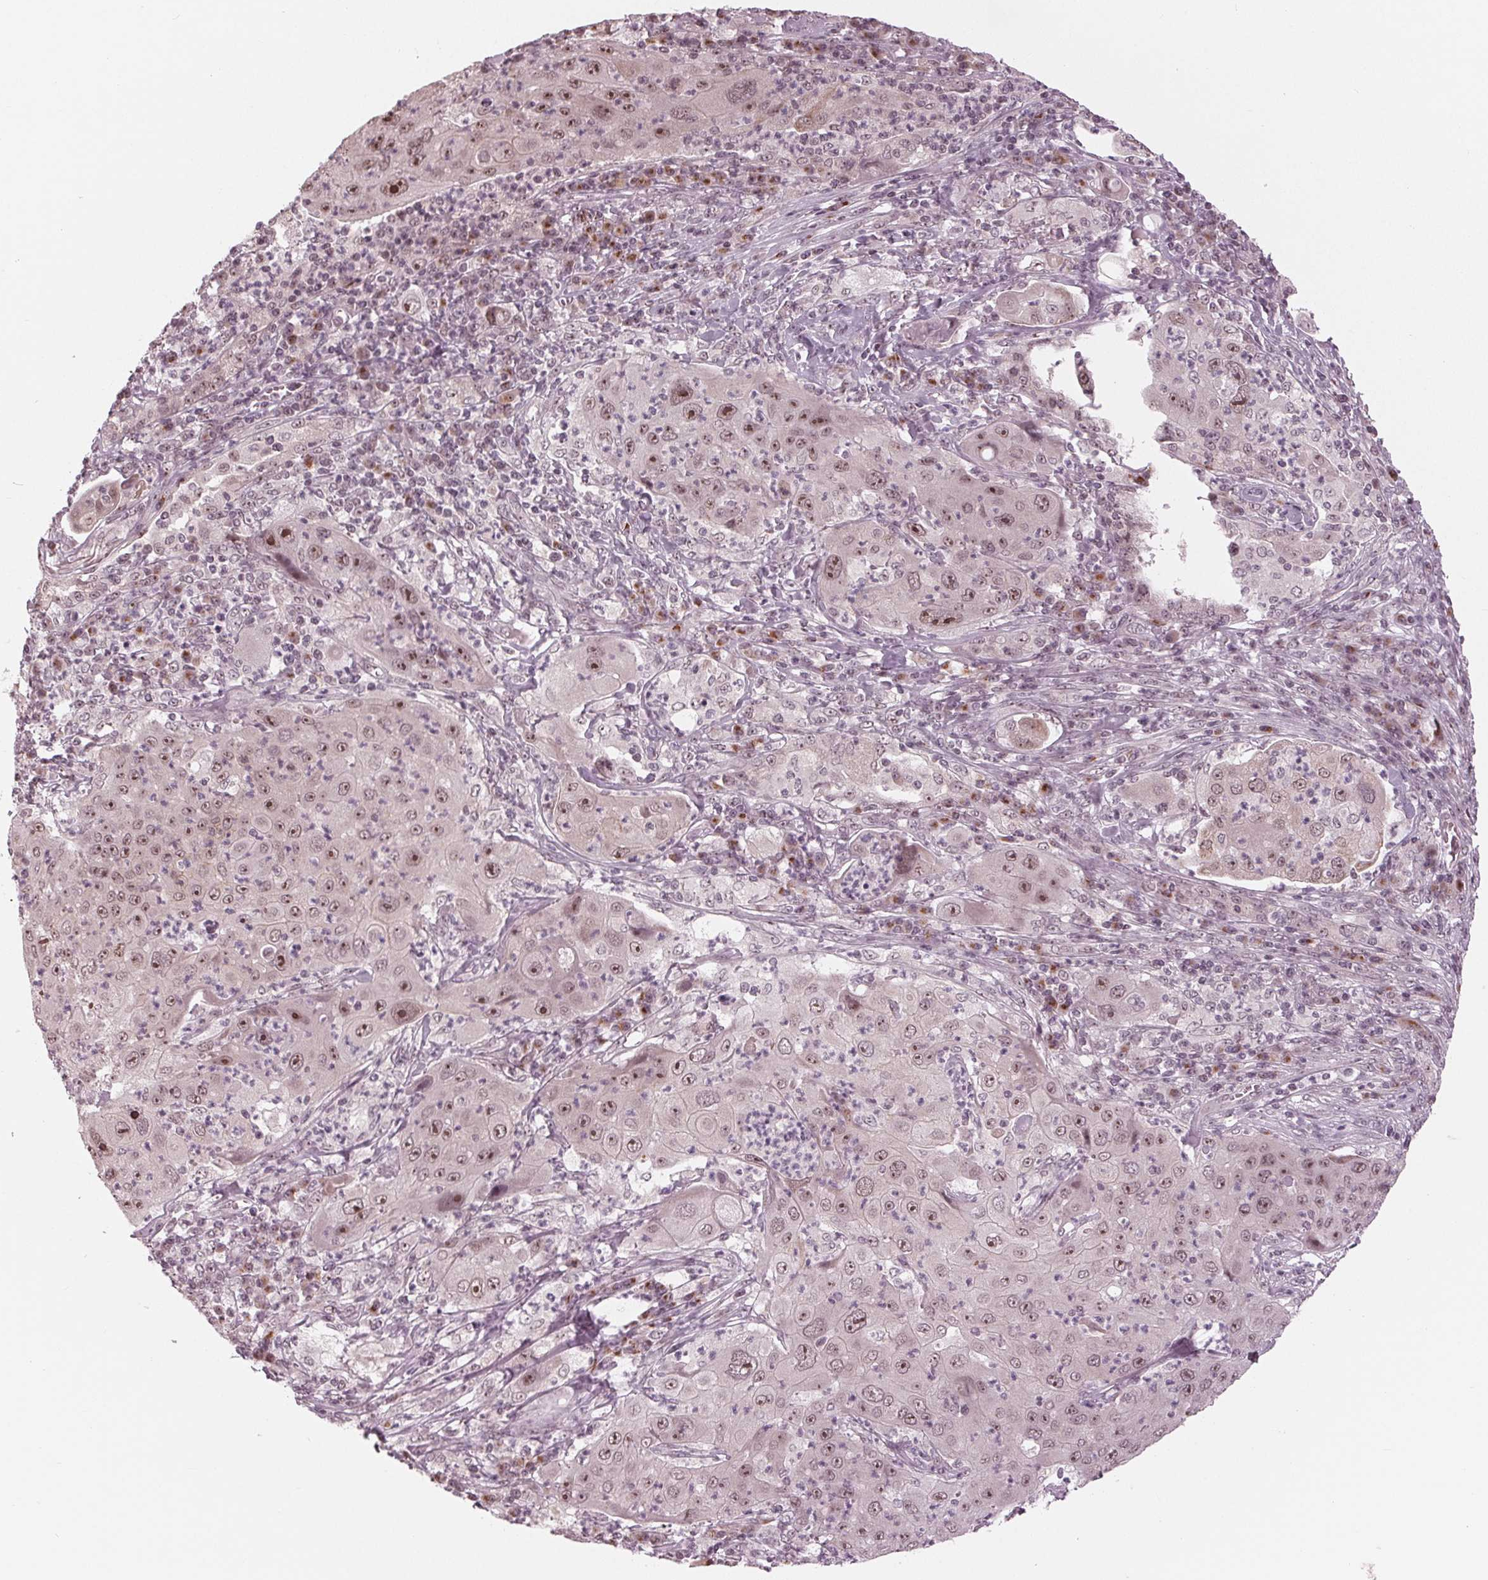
{"staining": {"intensity": "moderate", "quantity": ">75%", "location": "nuclear"}, "tissue": "lung cancer", "cell_type": "Tumor cells", "image_type": "cancer", "snomed": [{"axis": "morphology", "description": "Squamous cell carcinoma, NOS"}, {"axis": "topography", "description": "Lung"}], "caption": "Moderate nuclear protein positivity is seen in about >75% of tumor cells in squamous cell carcinoma (lung). The staining was performed using DAB to visualize the protein expression in brown, while the nuclei were stained in blue with hematoxylin (Magnification: 20x).", "gene": "SLX4", "patient": {"sex": "female", "age": 59}}